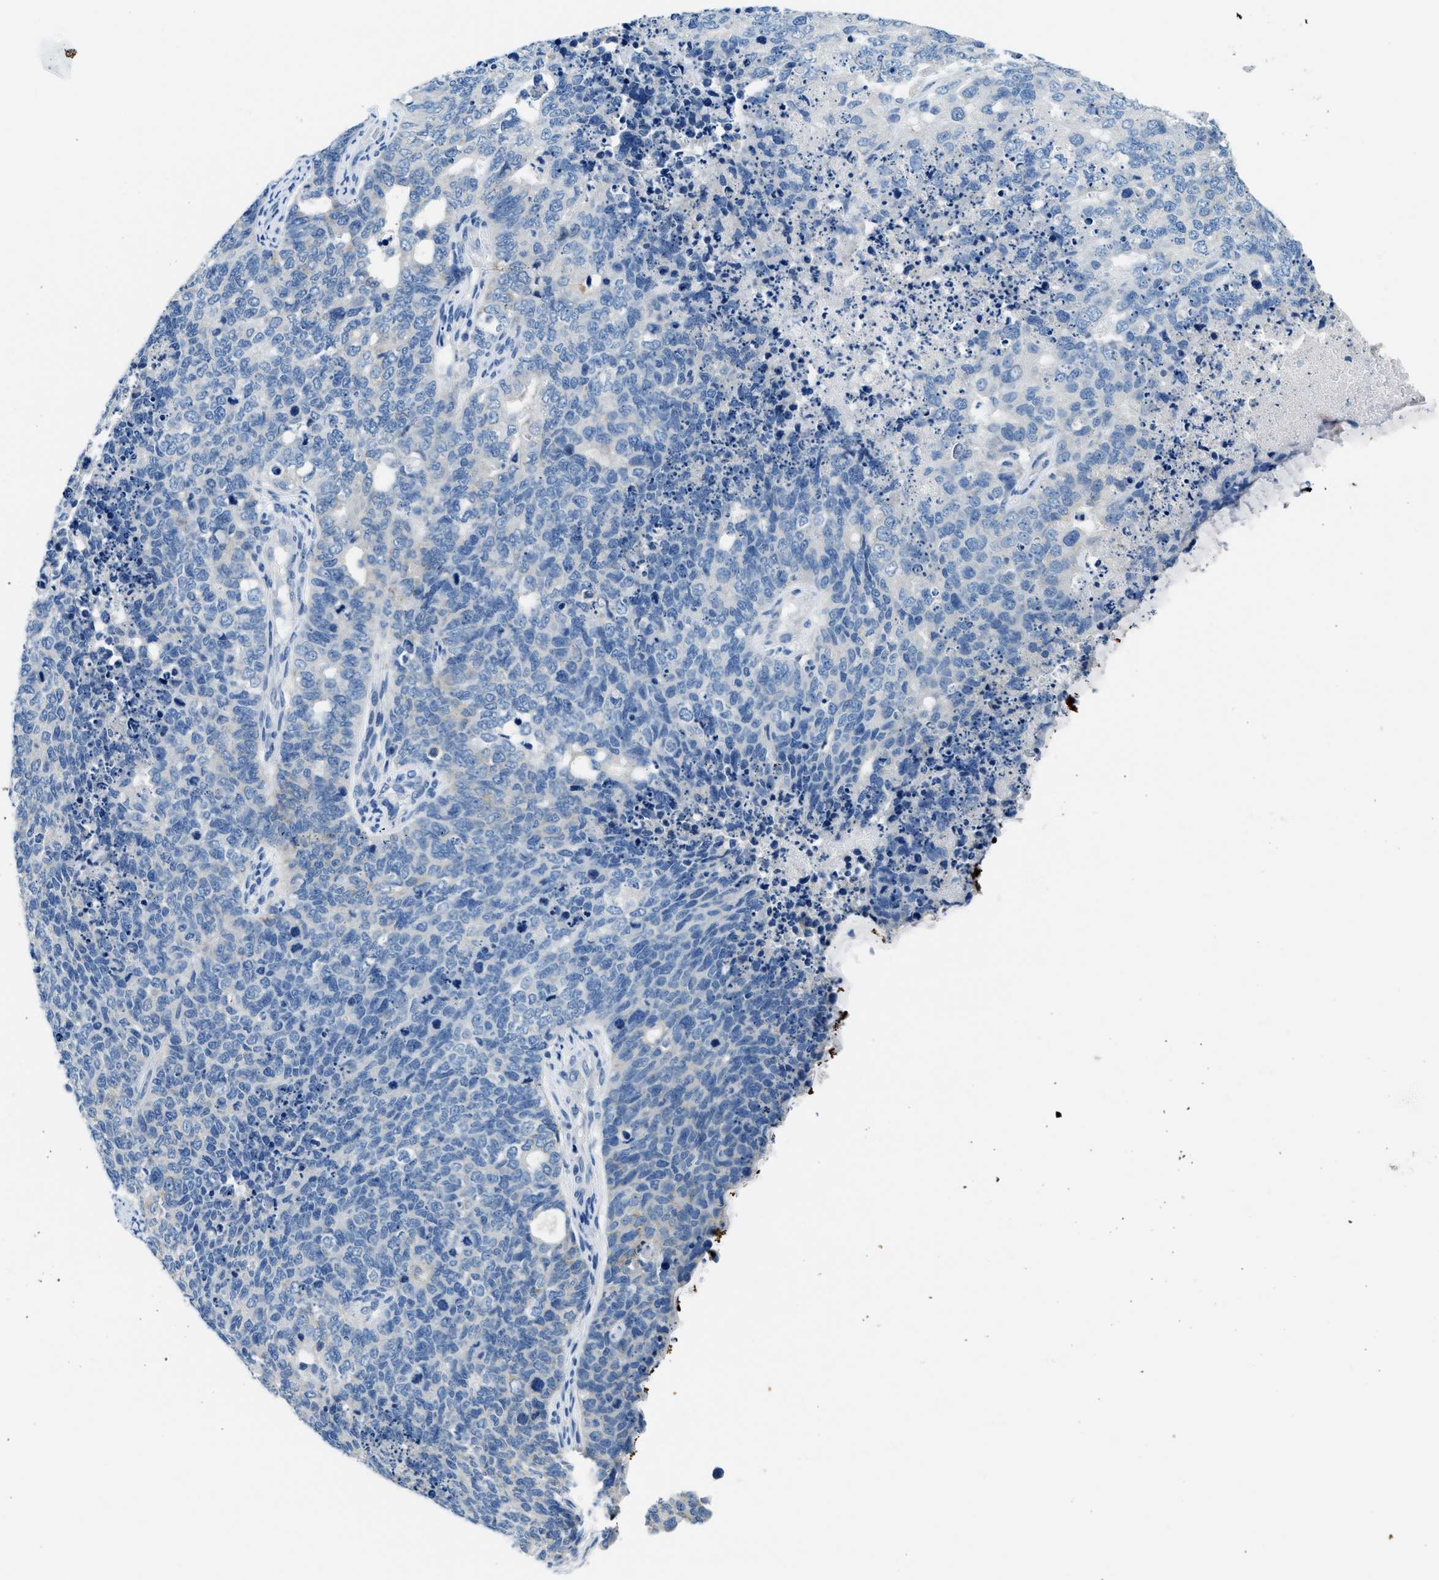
{"staining": {"intensity": "negative", "quantity": "none", "location": "none"}, "tissue": "cervical cancer", "cell_type": "Tumor cells", "image_type": "cancer", "snomed": [{"axis": "morphology", "description": "Squamous cell carcinoma, NOS"}, {"axis": "topography", "description": "Cervix"}], "caption": "A photomicrograph of human cervical cancer is negative for staining in tumor cells.", "gene": "CLDN18", "patient": {"sex": "female", "age": 63}}